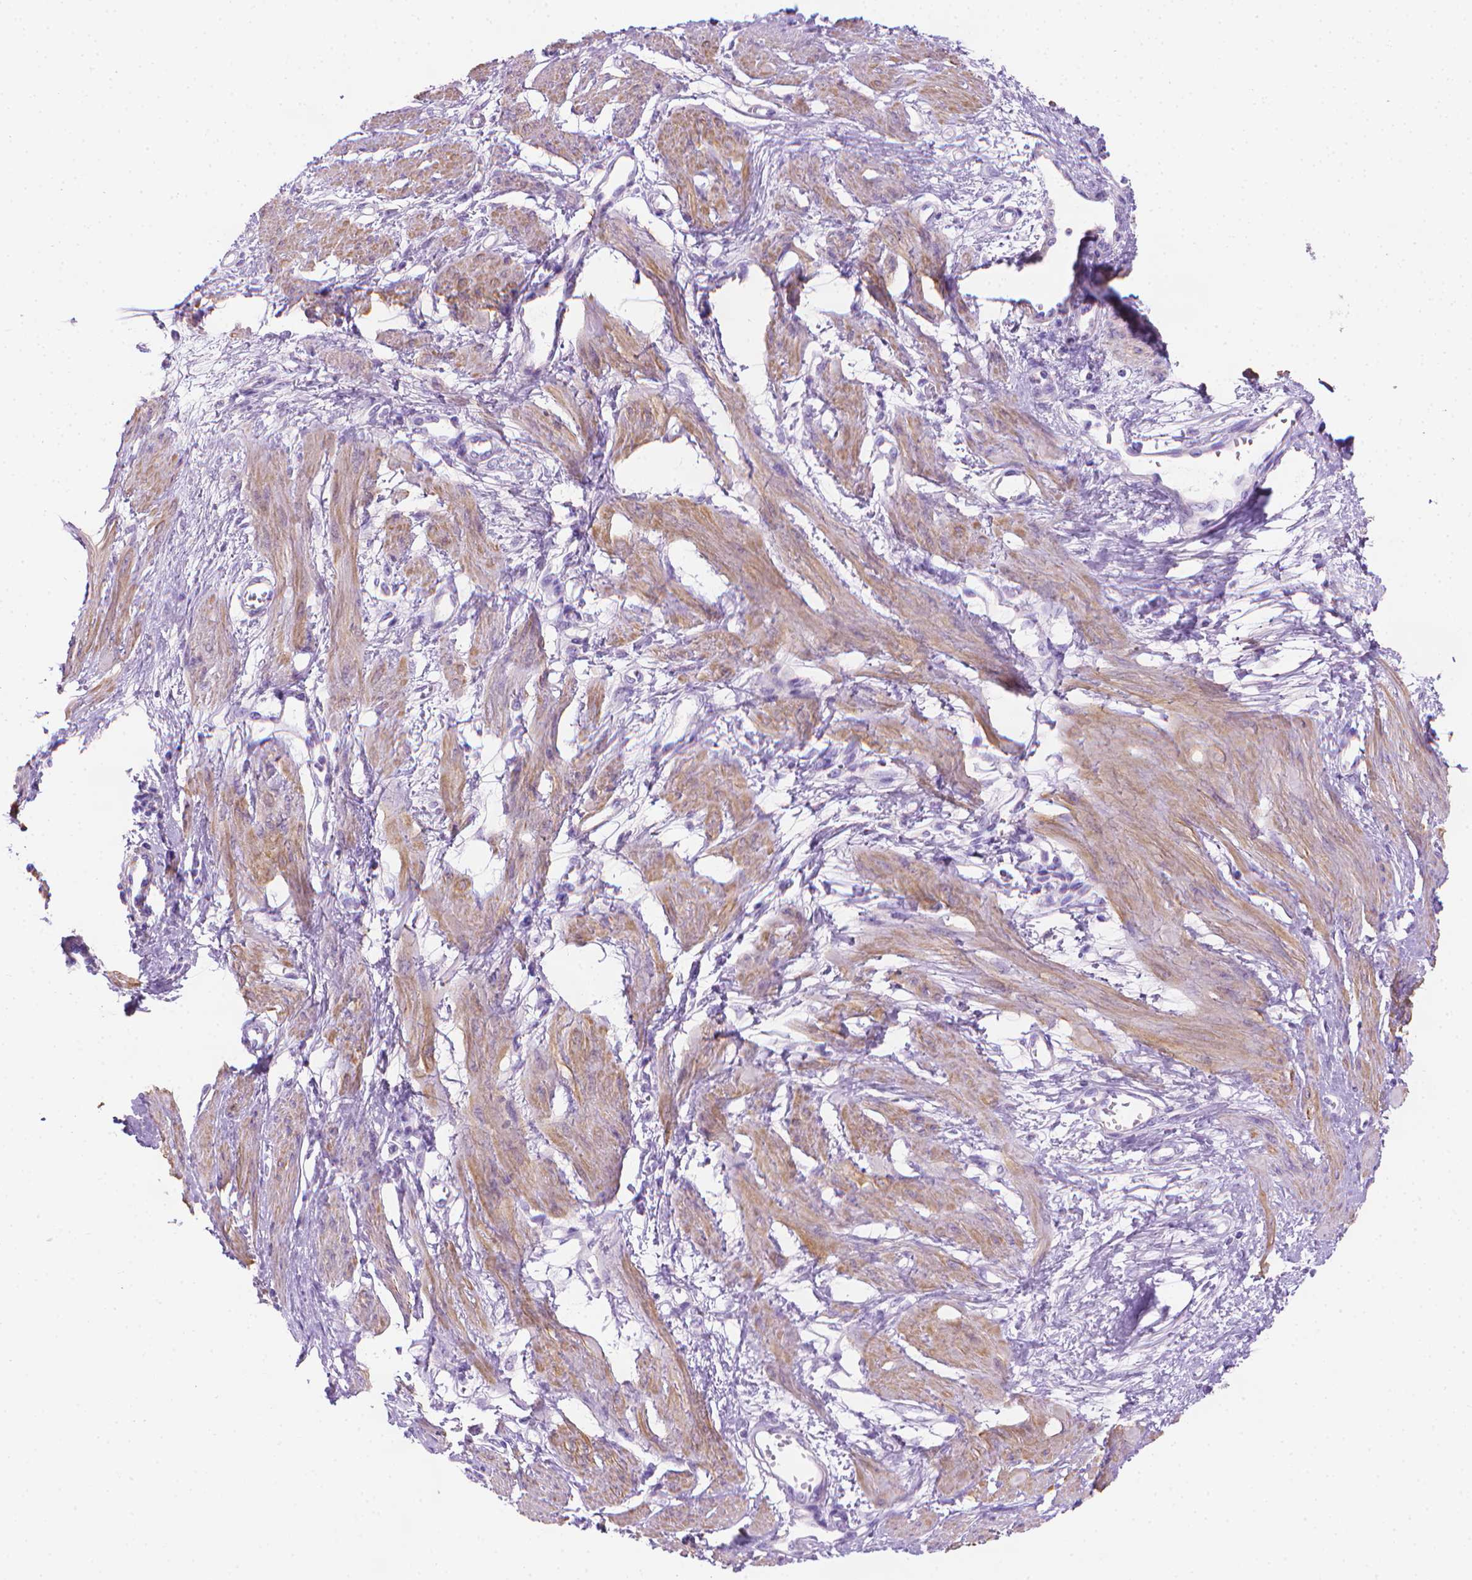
{"staining": {"intensity": "moderate", "quantity": "25%-75%", "location": "cytoplasmic/membranous"}, "tissue": "smooth muscle", "cell_type": "Smooth muscle cells", "image_type": "normal", "snomed": [{"axis": "morphology", "description": "Normal tissue, NOS"}, {"axis": "topography", "description": "Smooth muscle"}, {"axis": "topography", "description": "Uterus"}], "caption": "Immunohistochemistry (IHC) (DAB) staining of benign smooth muscle displays moderate cytoplasmic/membranous protein positivity in approximately 25%-75% of smooth muscle cells.", "gene": "FASN", "patient": {"sex": "female", "age": 39}}